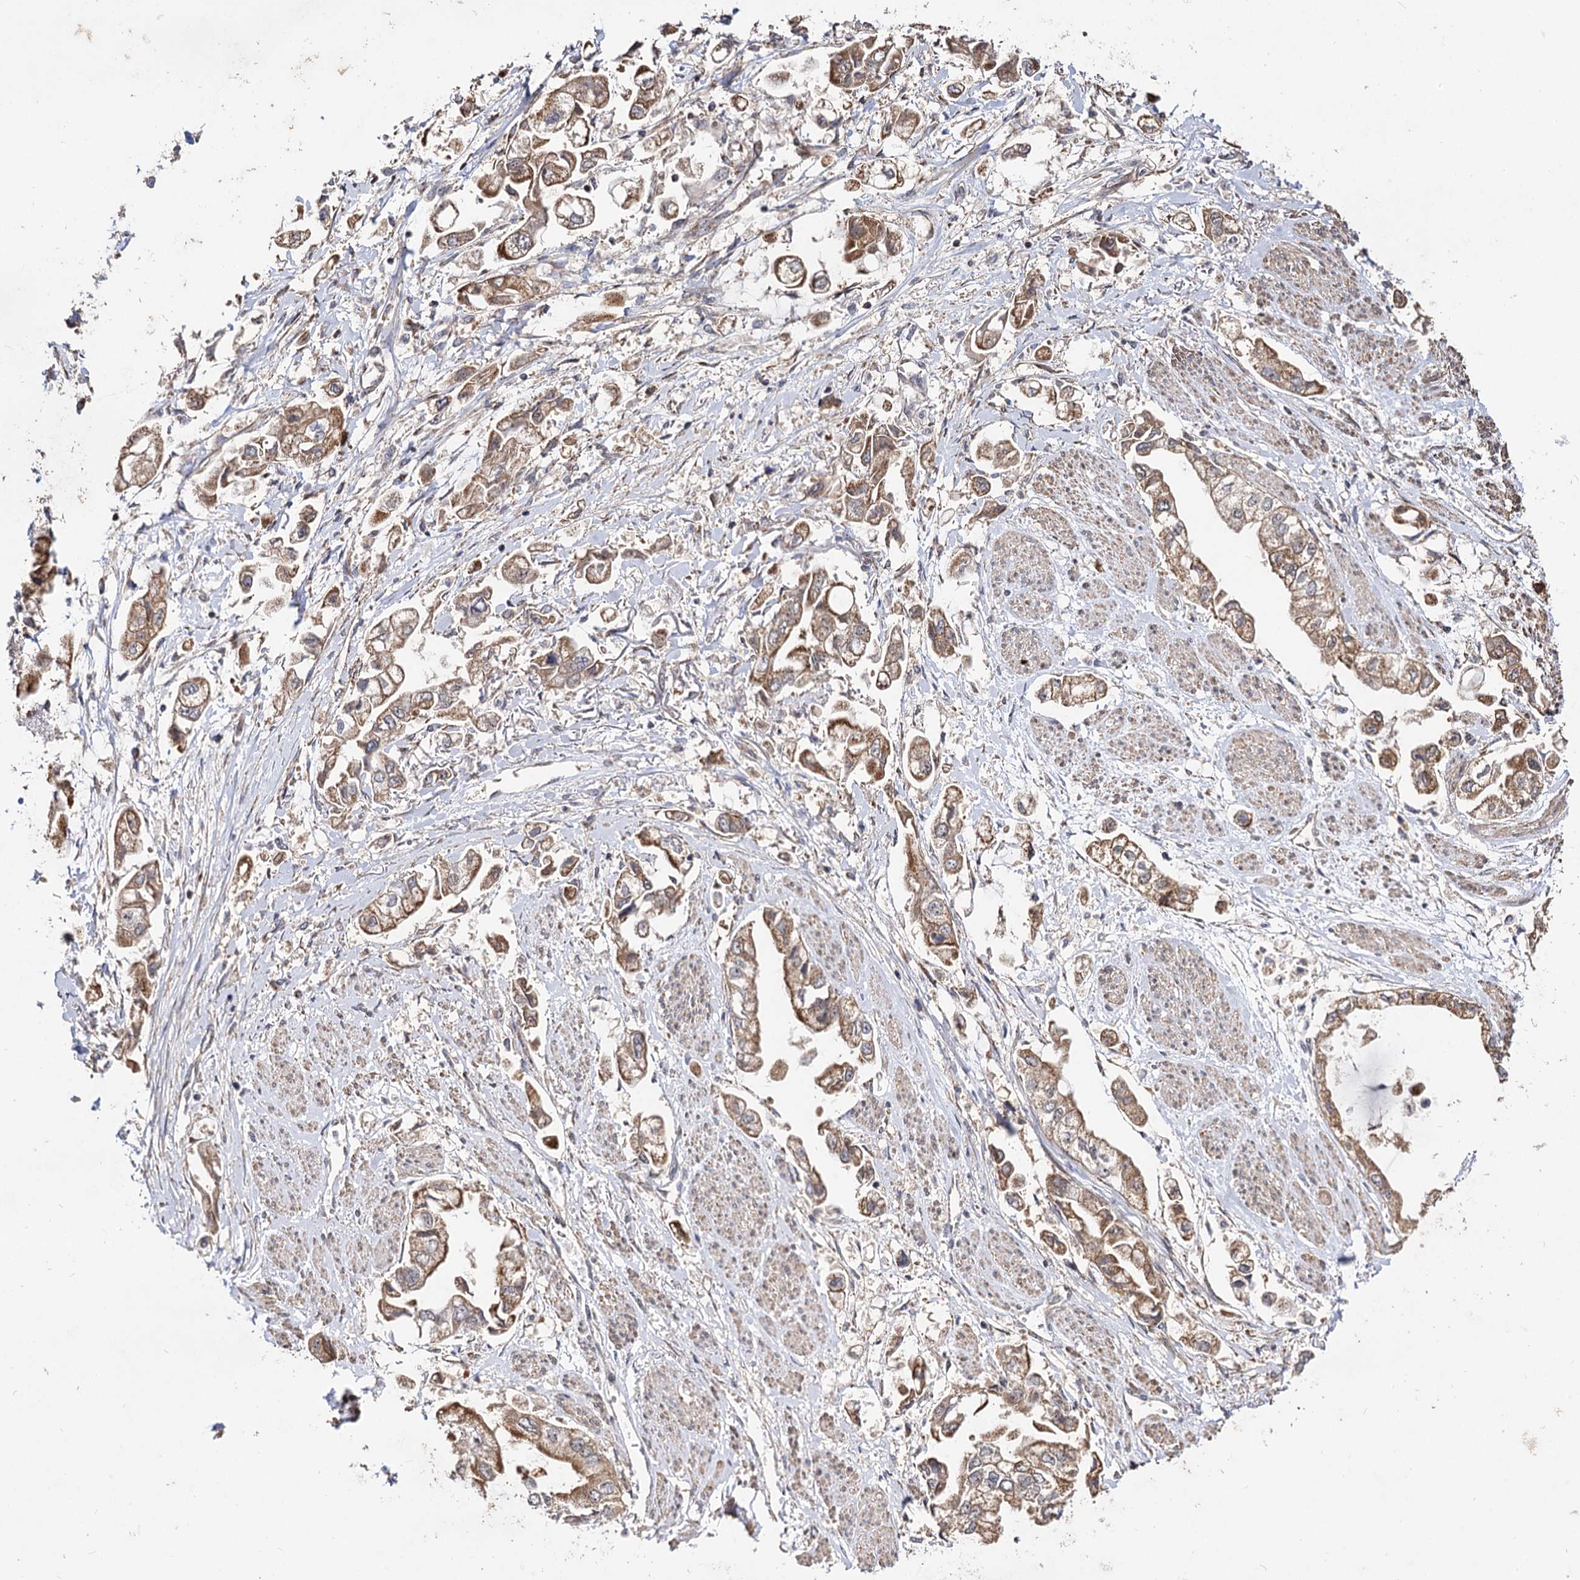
{"staining": {"intensity": "moderate", "quantity": ">75%", "location": "cytoplasmic/membranous"}, "tissue": "stomach cancer", "cell_type": "Tumor cells", "image_type": "cancer", "snomed": [{"axis": "morphology", "description": "Adenocarcinoma, NOS"}, {"axis": "topography", "description": "Stomach"}], "caption": "Adenocarcinoma (stomach) was stained to show a protein in brown. There is medium levels of moderate cytoplasmic/membranous positivity in about >75% of tumor cells.", "gene": "CEP76", "patient": {"sex": "male", "age": 62}}